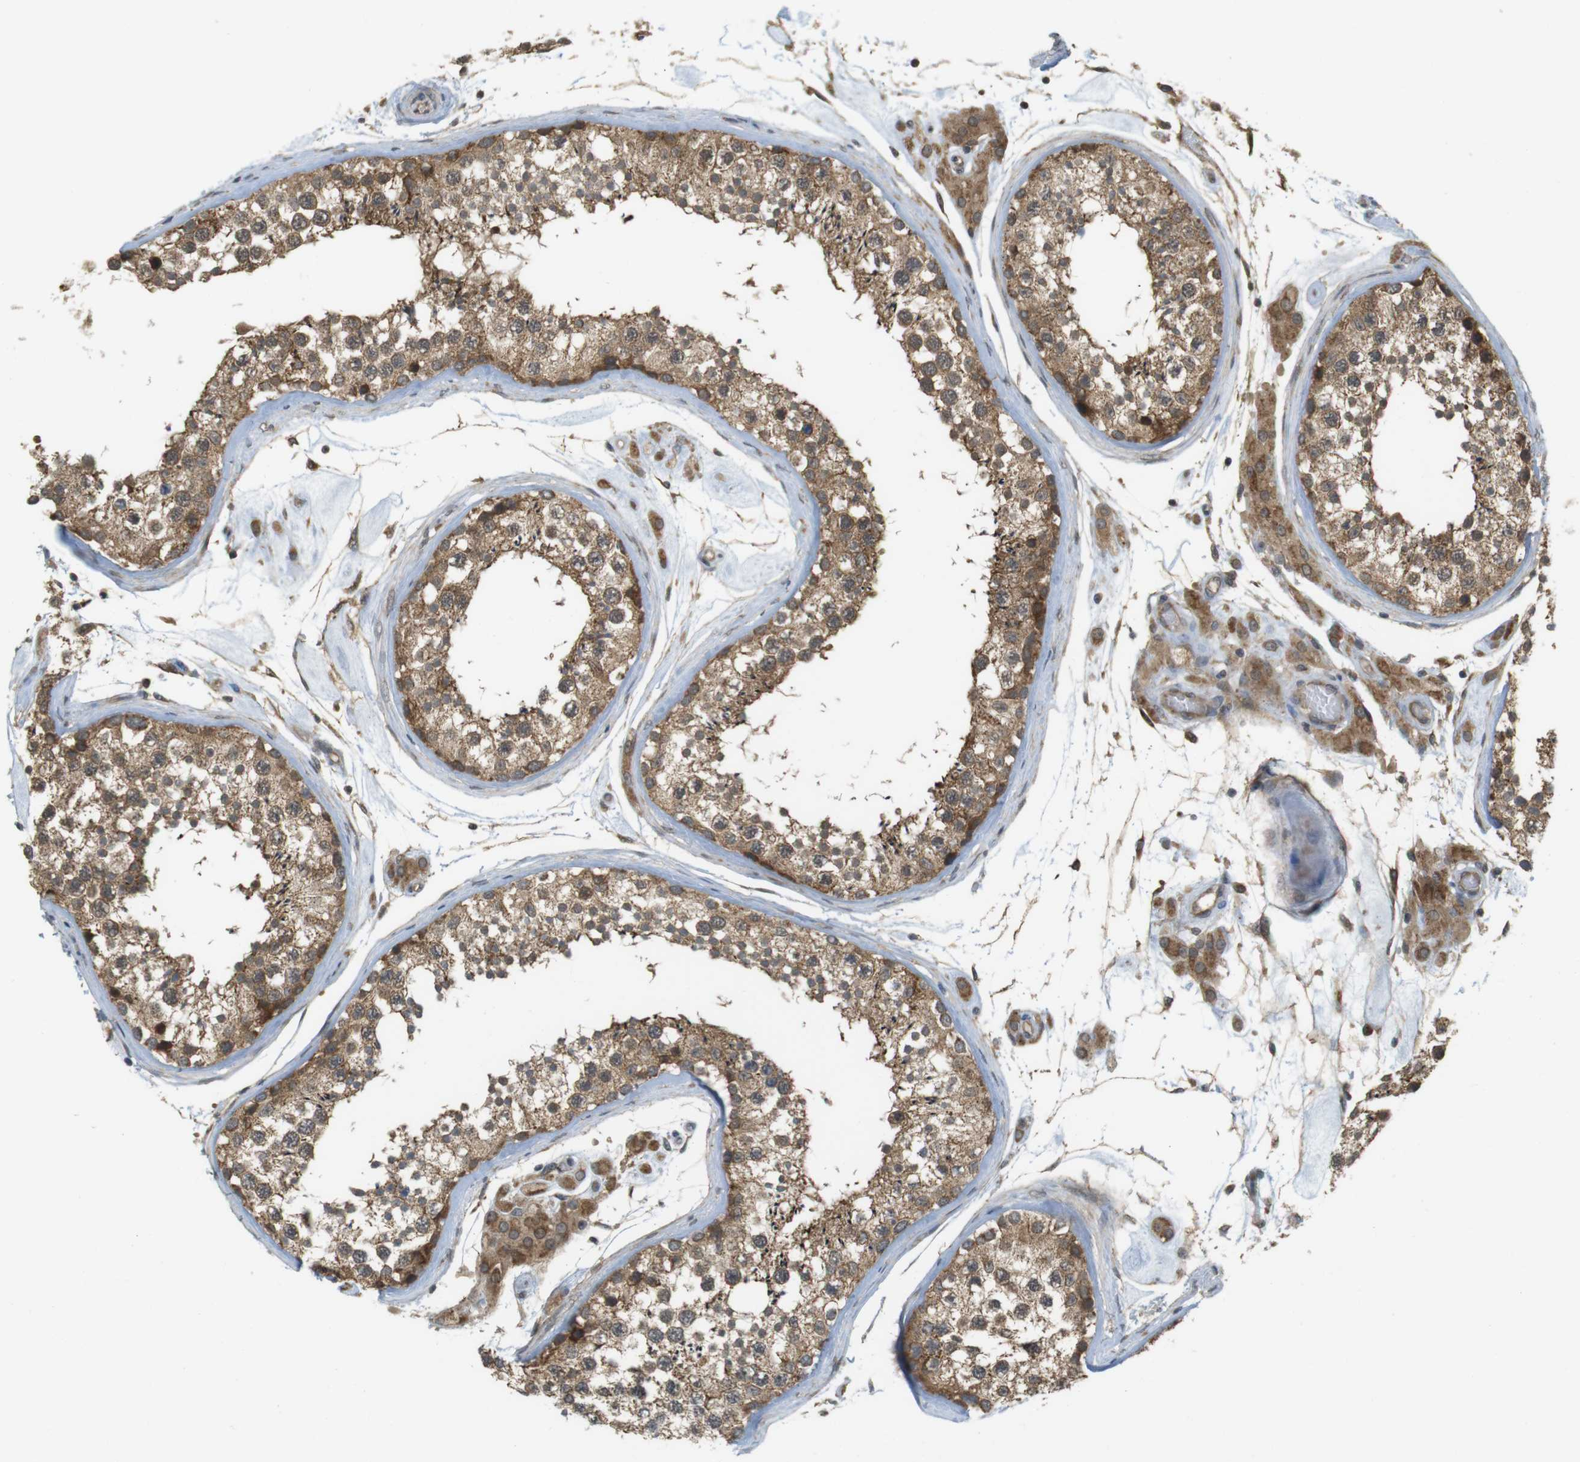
{"staining": {"intensity": "moderate", "quantity": ">75%", "location": "cytoplasmic/membranous"}, "tissue": "testis", "cell_type": "Cells in seminiferous ducts", "image_type": "normal", "snomed": [{"axis": "morphology", "description": "Normal tissue, NOS"}, {"axis": "topography", "description": "Testis"}], "caption": "Protein staining by IHC displays moderate cytoplasmic/membranous positivity in approximately >75% of cells in seminiferous ducts in normal testis.", "gene": "RNF130", "patient": {"sex": "male", "age": 46}}